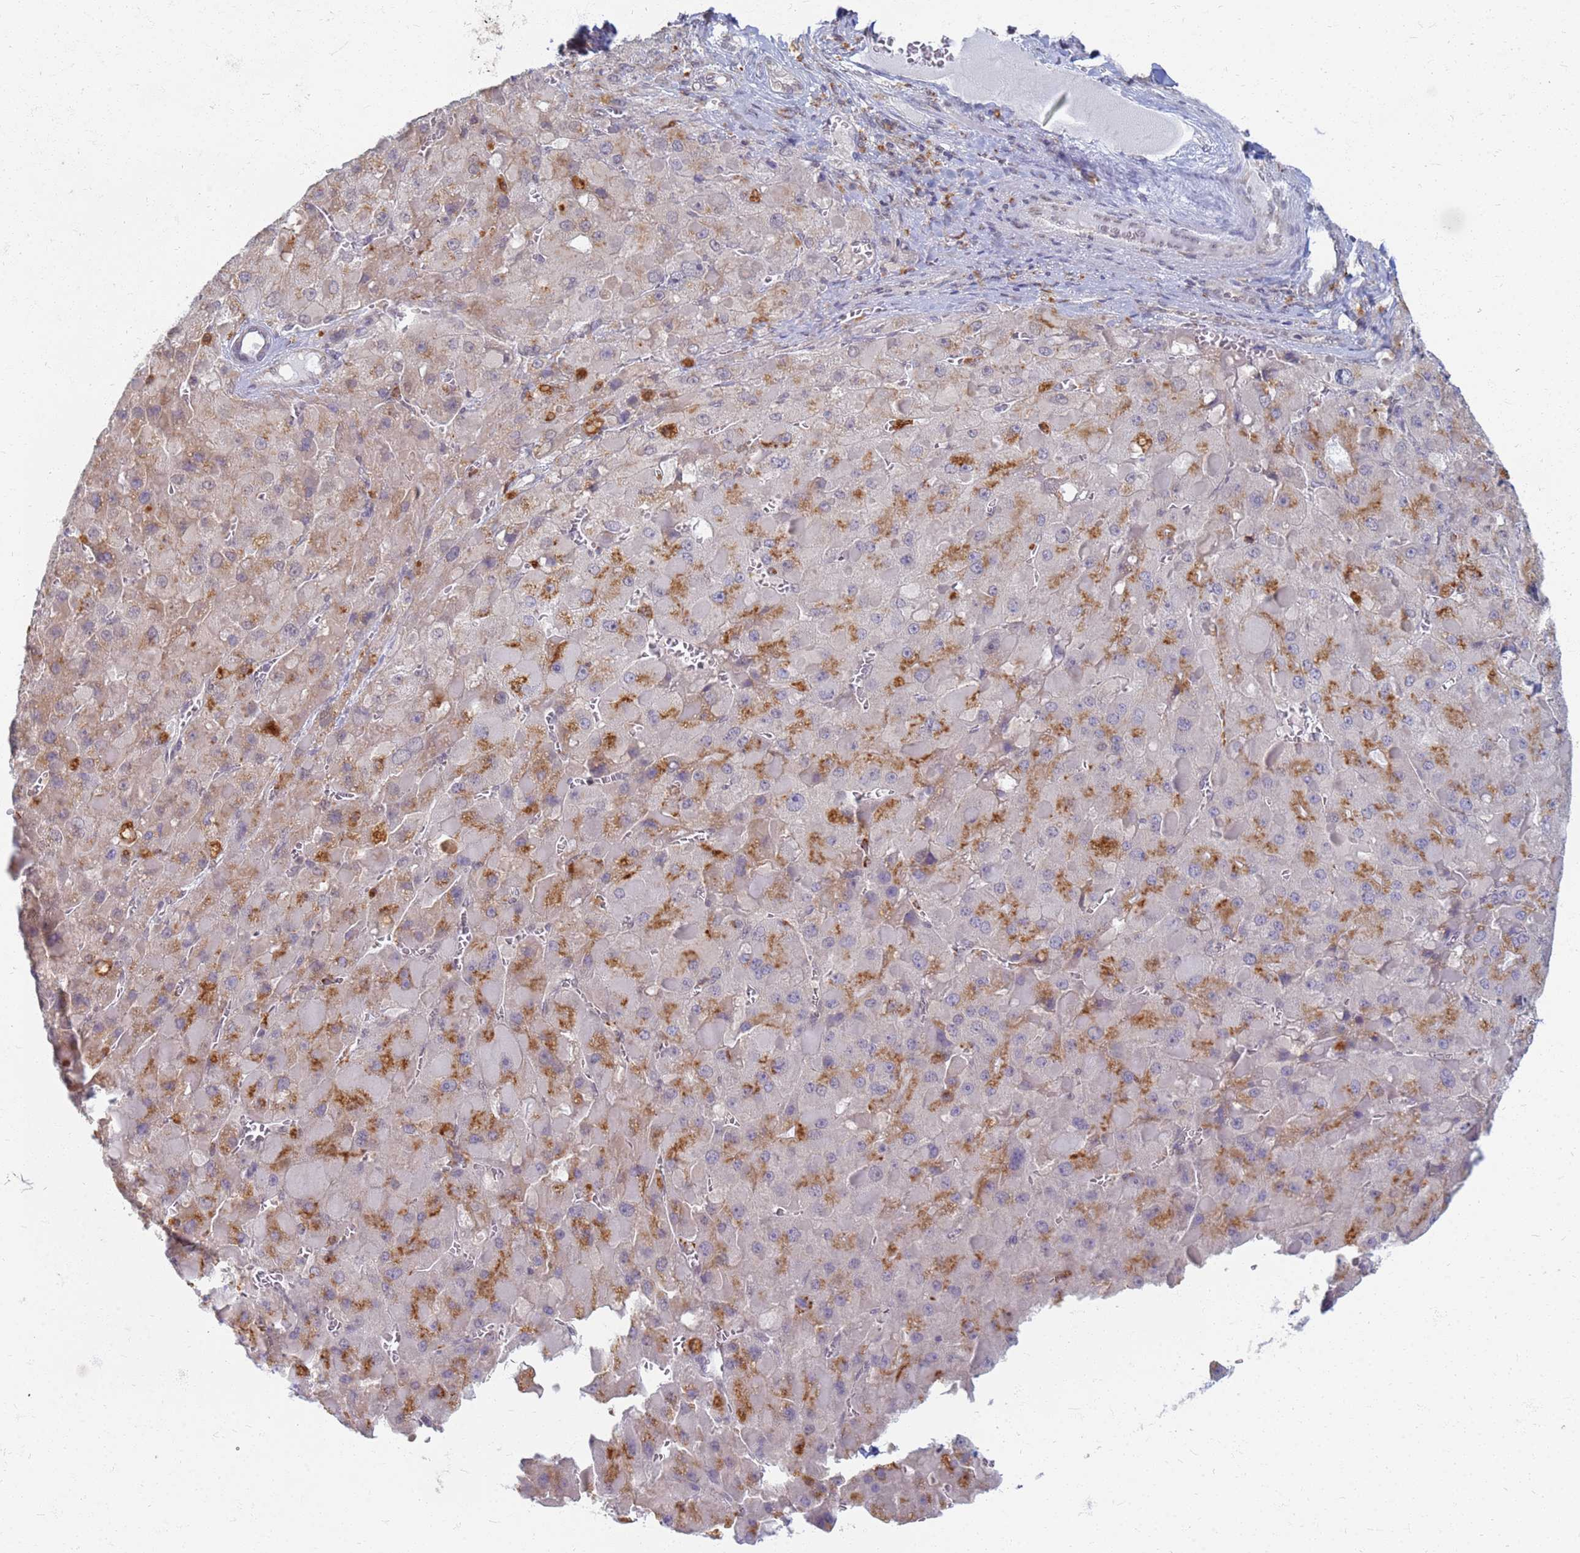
{"staining": {"intensity": "moderate", "quantity": "25%-75%", "location": "cytoplasmic/membranous"}, "tissue": "liver cancer", "cell_type": "Tumor cells", "image_type": "cancer", "snomed": [{"axis": "morphology", "description": "Carcinoma, Hepatocellular, NOS"}, {"axis": "topography", "description": "Liver"}], "caption": "Protein staining reveals moderate cytoplasmic/membranous expression in about 25%-75% of tumor cells in liver cancer (hepatocellular carcinoma).", "gene": "ATP6V1E1", "patient": {"sex": "female", "age": 73}}